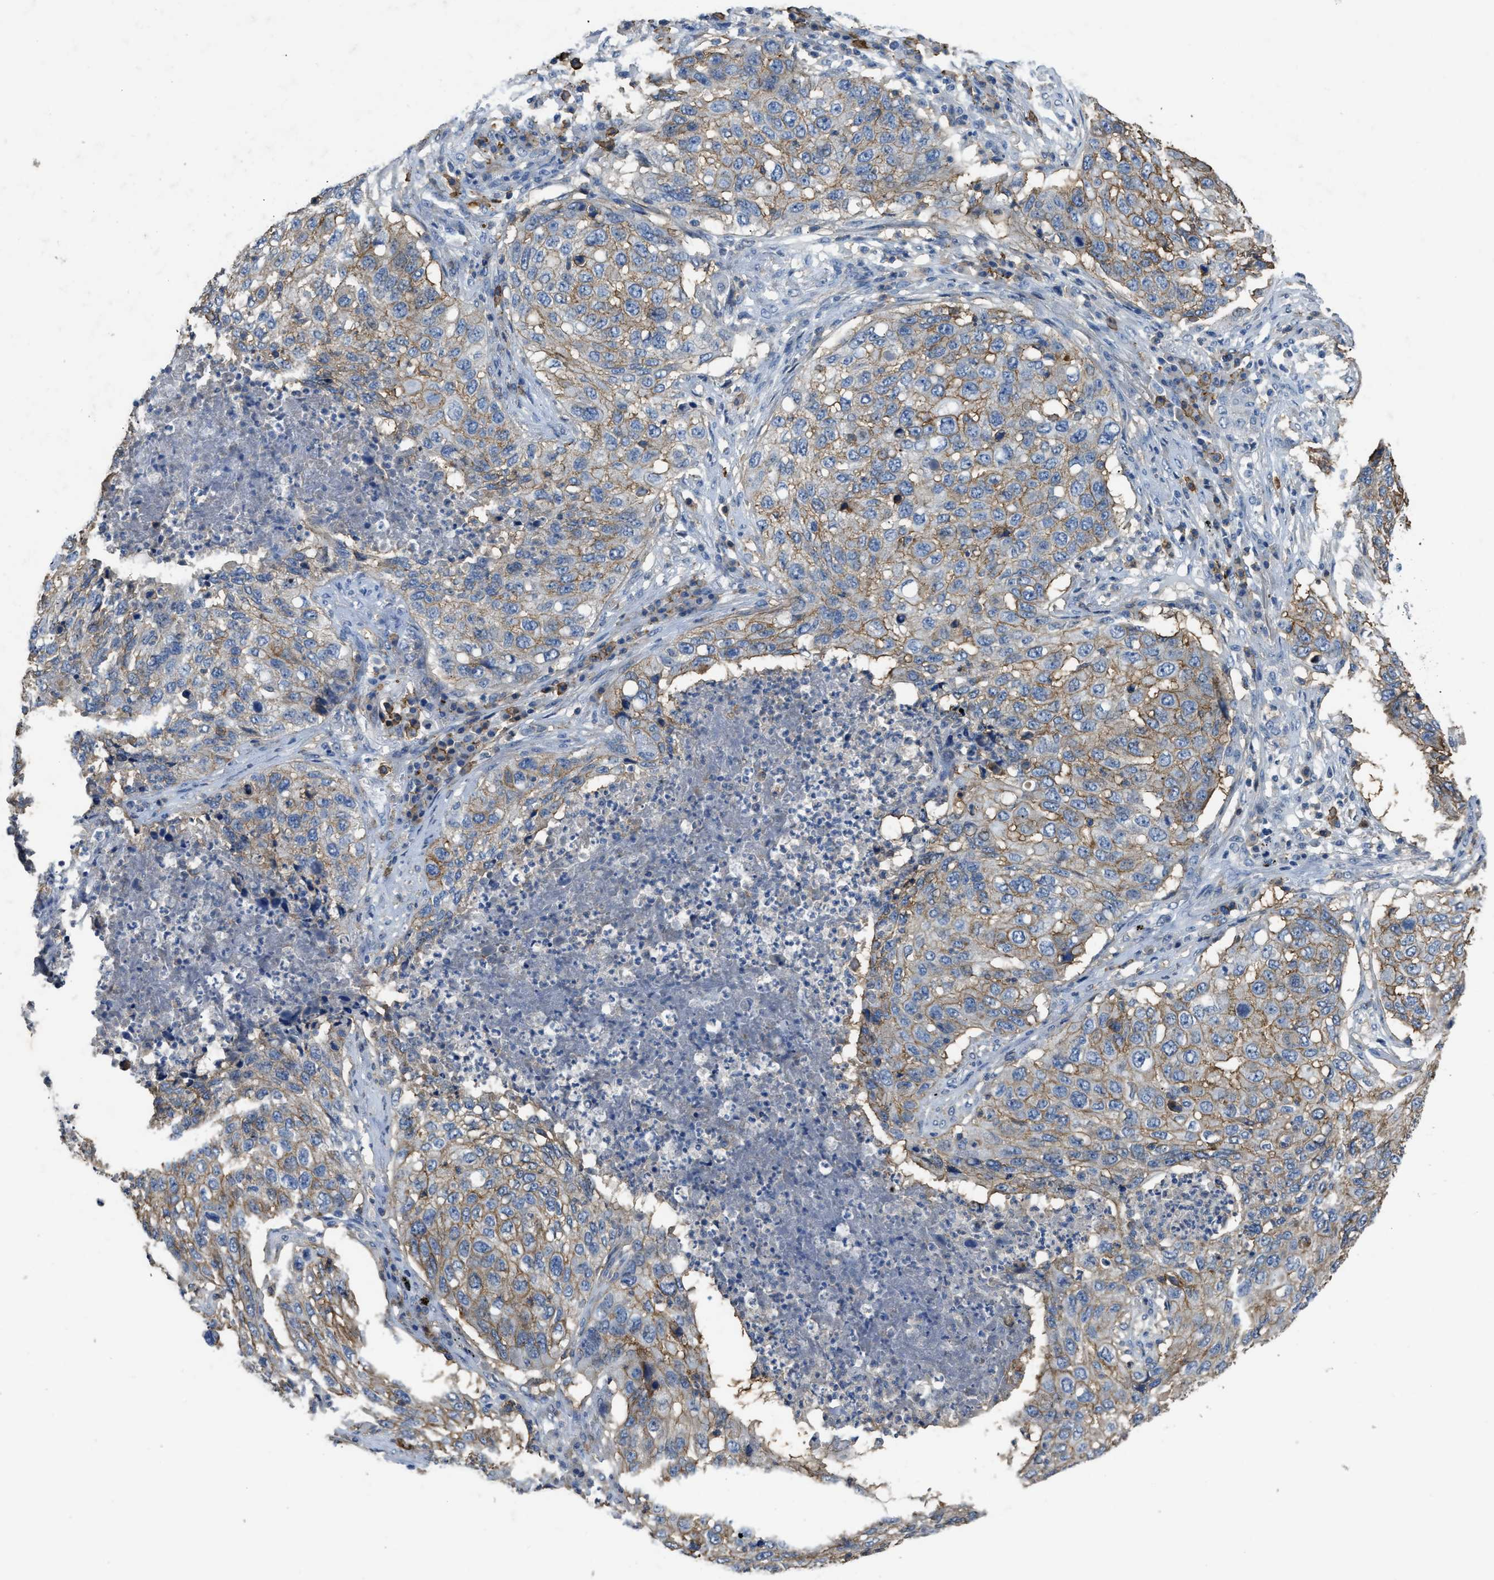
{"staining": {"intensity": "moderate", "quantity": "25%-75%", "location": "cytoplasmic/membranous"}, "tissue": "lung cancer", "cell_type": "Tumor cells", "image_type": "cancer", "snomed": [{"axis": "morphology", "description": "Squamous cell carcinoma, NOS"}, {"axis": "topography", "description": "Lung"}], "caption": "This photomicrograph demonstrates immunohistochemistry (IHC) staining of human squamous cell carcinoma (lung), with medium moderate cytoplasmic/membranous expression in approximately 25%-75% of tumor cells.", "gene": "OR51E1", "patient": {"sex": "female", "age": 63}}